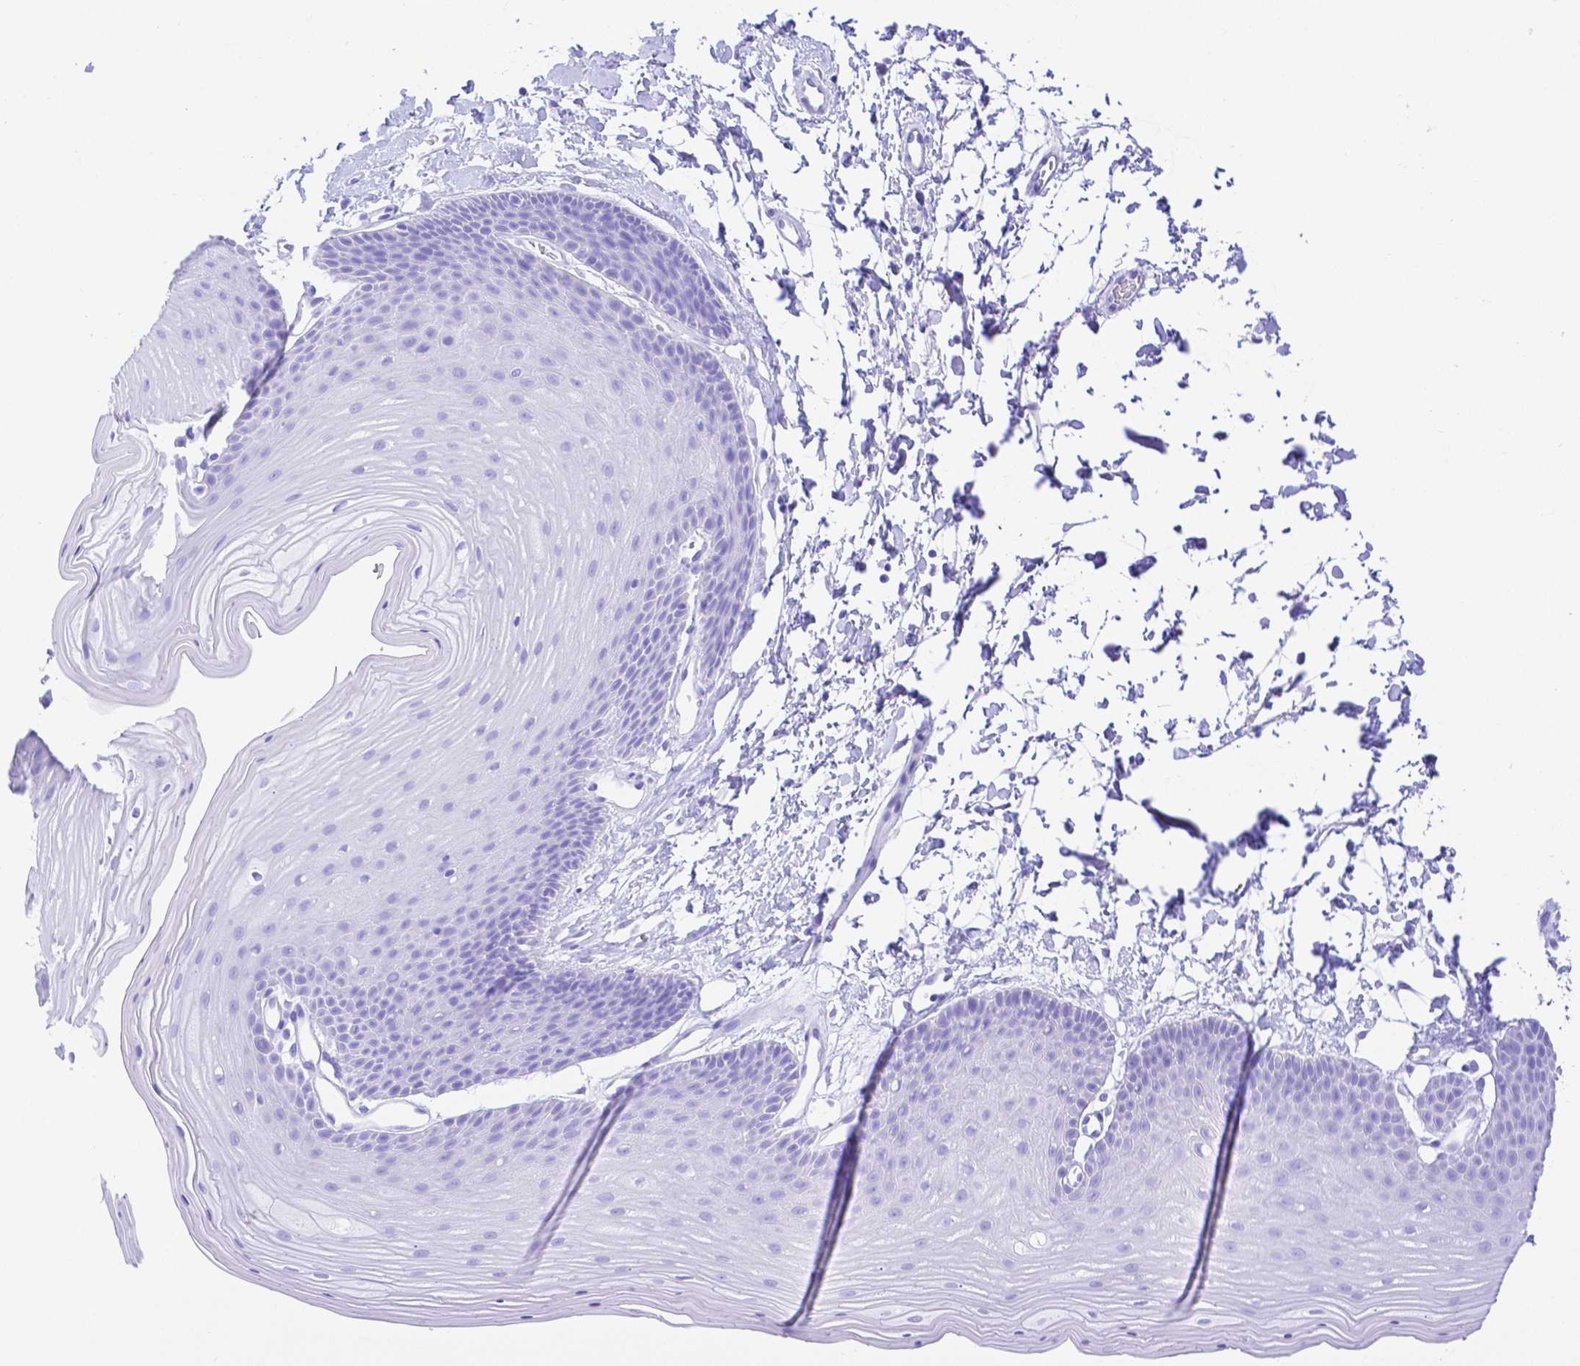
{"staining": {"intensity": "negative", "quantity": "none", "location": "none"}, "tissue": "skin", "cell_type": "Epidermal cells", "image_type": "normal", "snomed": [{"axis": "morphology", "description": "Normal tissue, NOS"}, {"axis": "topography", "description": "Anal"}], "caption": "An immunohistochemistry histopathology image of normal skin is shown. There is no staining in epidermal cells of skin.", "gene": "SMR3A", "patient": {"sex": "male", "age": 53}}